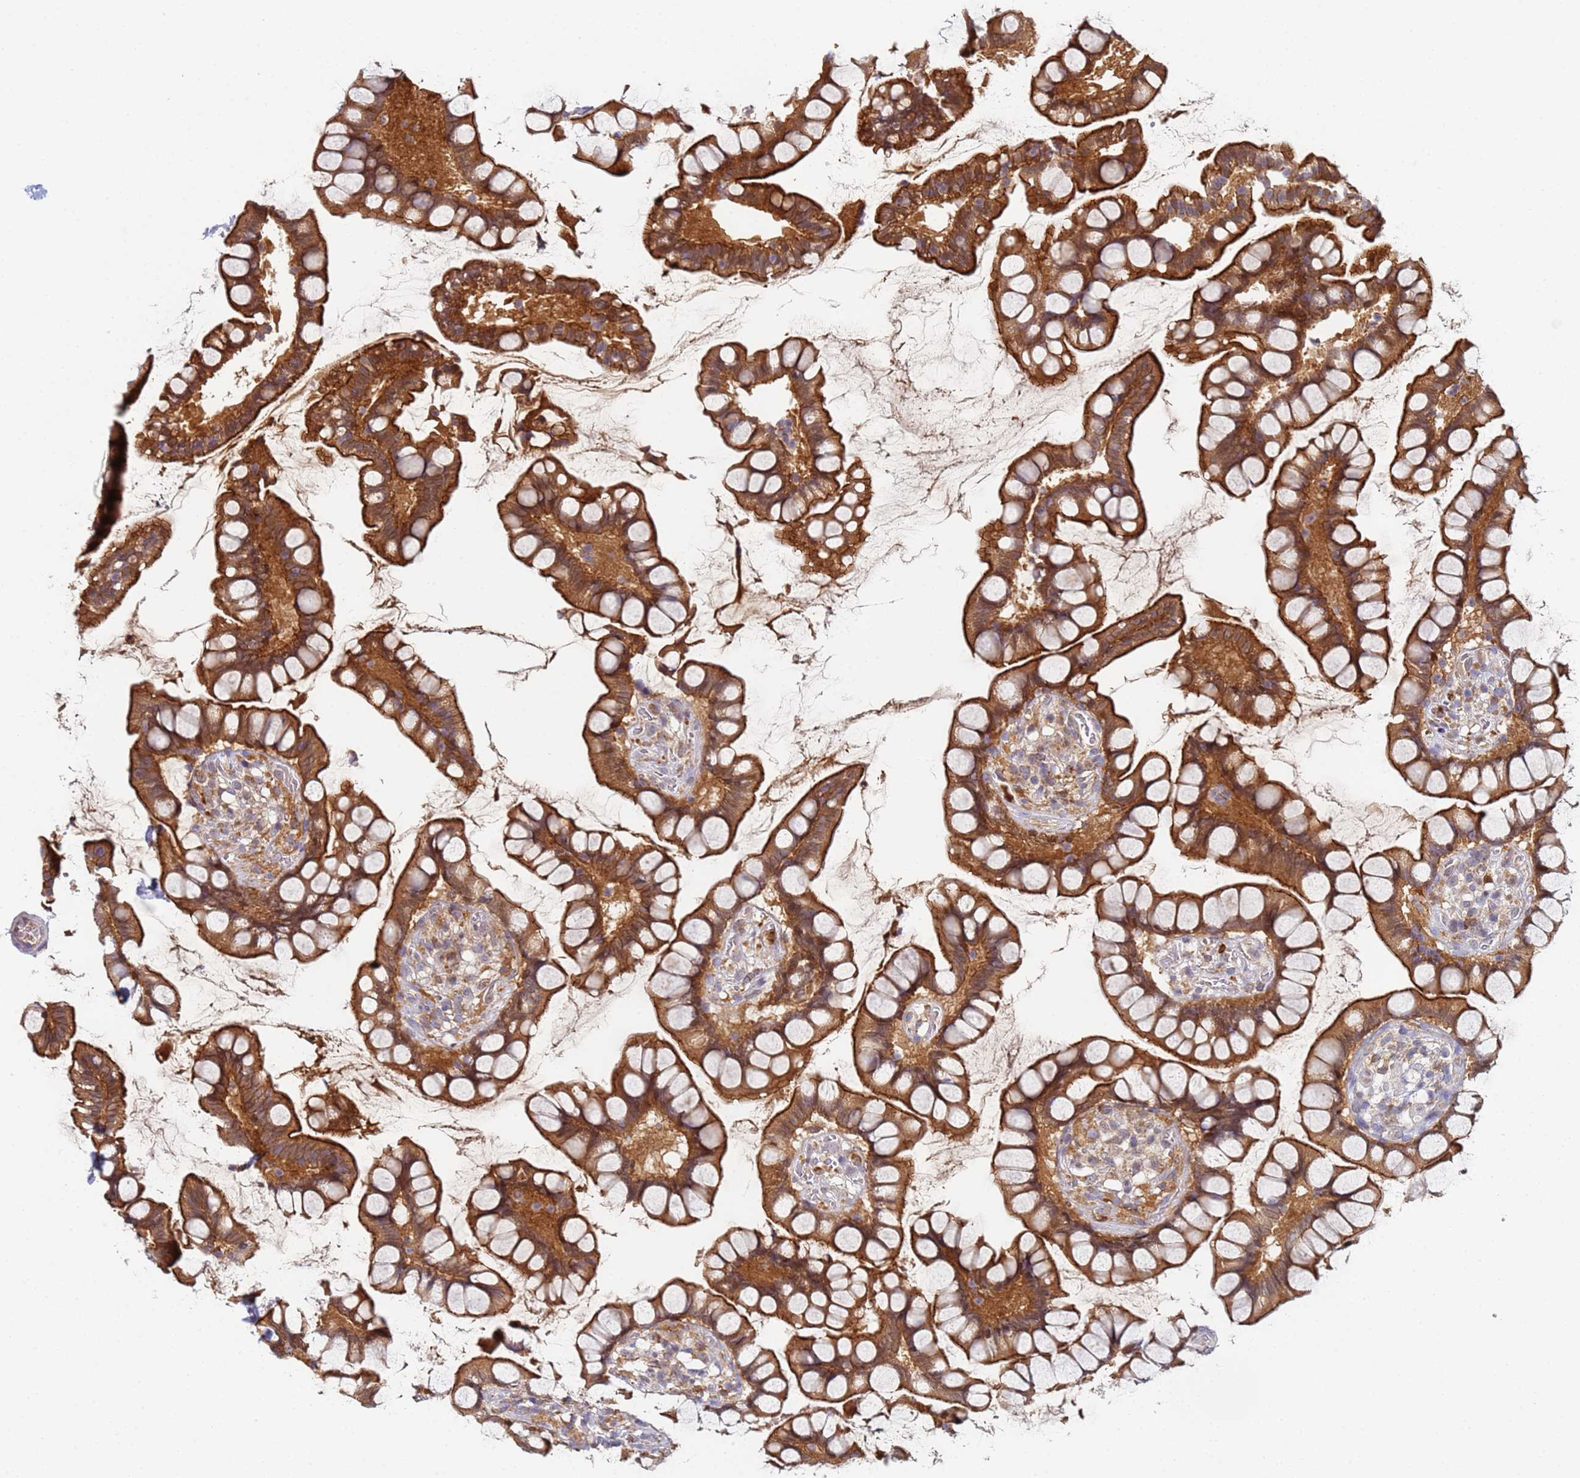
{"staining": {"intensity": "moderate", "quantity": ">75%", "location": "cytoplasmic/membranous,nuclear"}, "tissue": "small intestine", "cell_type": "Glandular cells", "image_type": "normal", "snomed": [{"axis": "morphology", "description": "Normal tissue, NOS"}, {"axis": "topography", "description": "Small intestine"}], "caption": "Immunohistochemical staining of unremarkable small intestine reveals medium levels of moderate cytoplasmic/membranous,nuclear positivity in about >75% of glandular cells.", "gene": "CCDC127", "patient": {"sex": "male", "age": 70}}